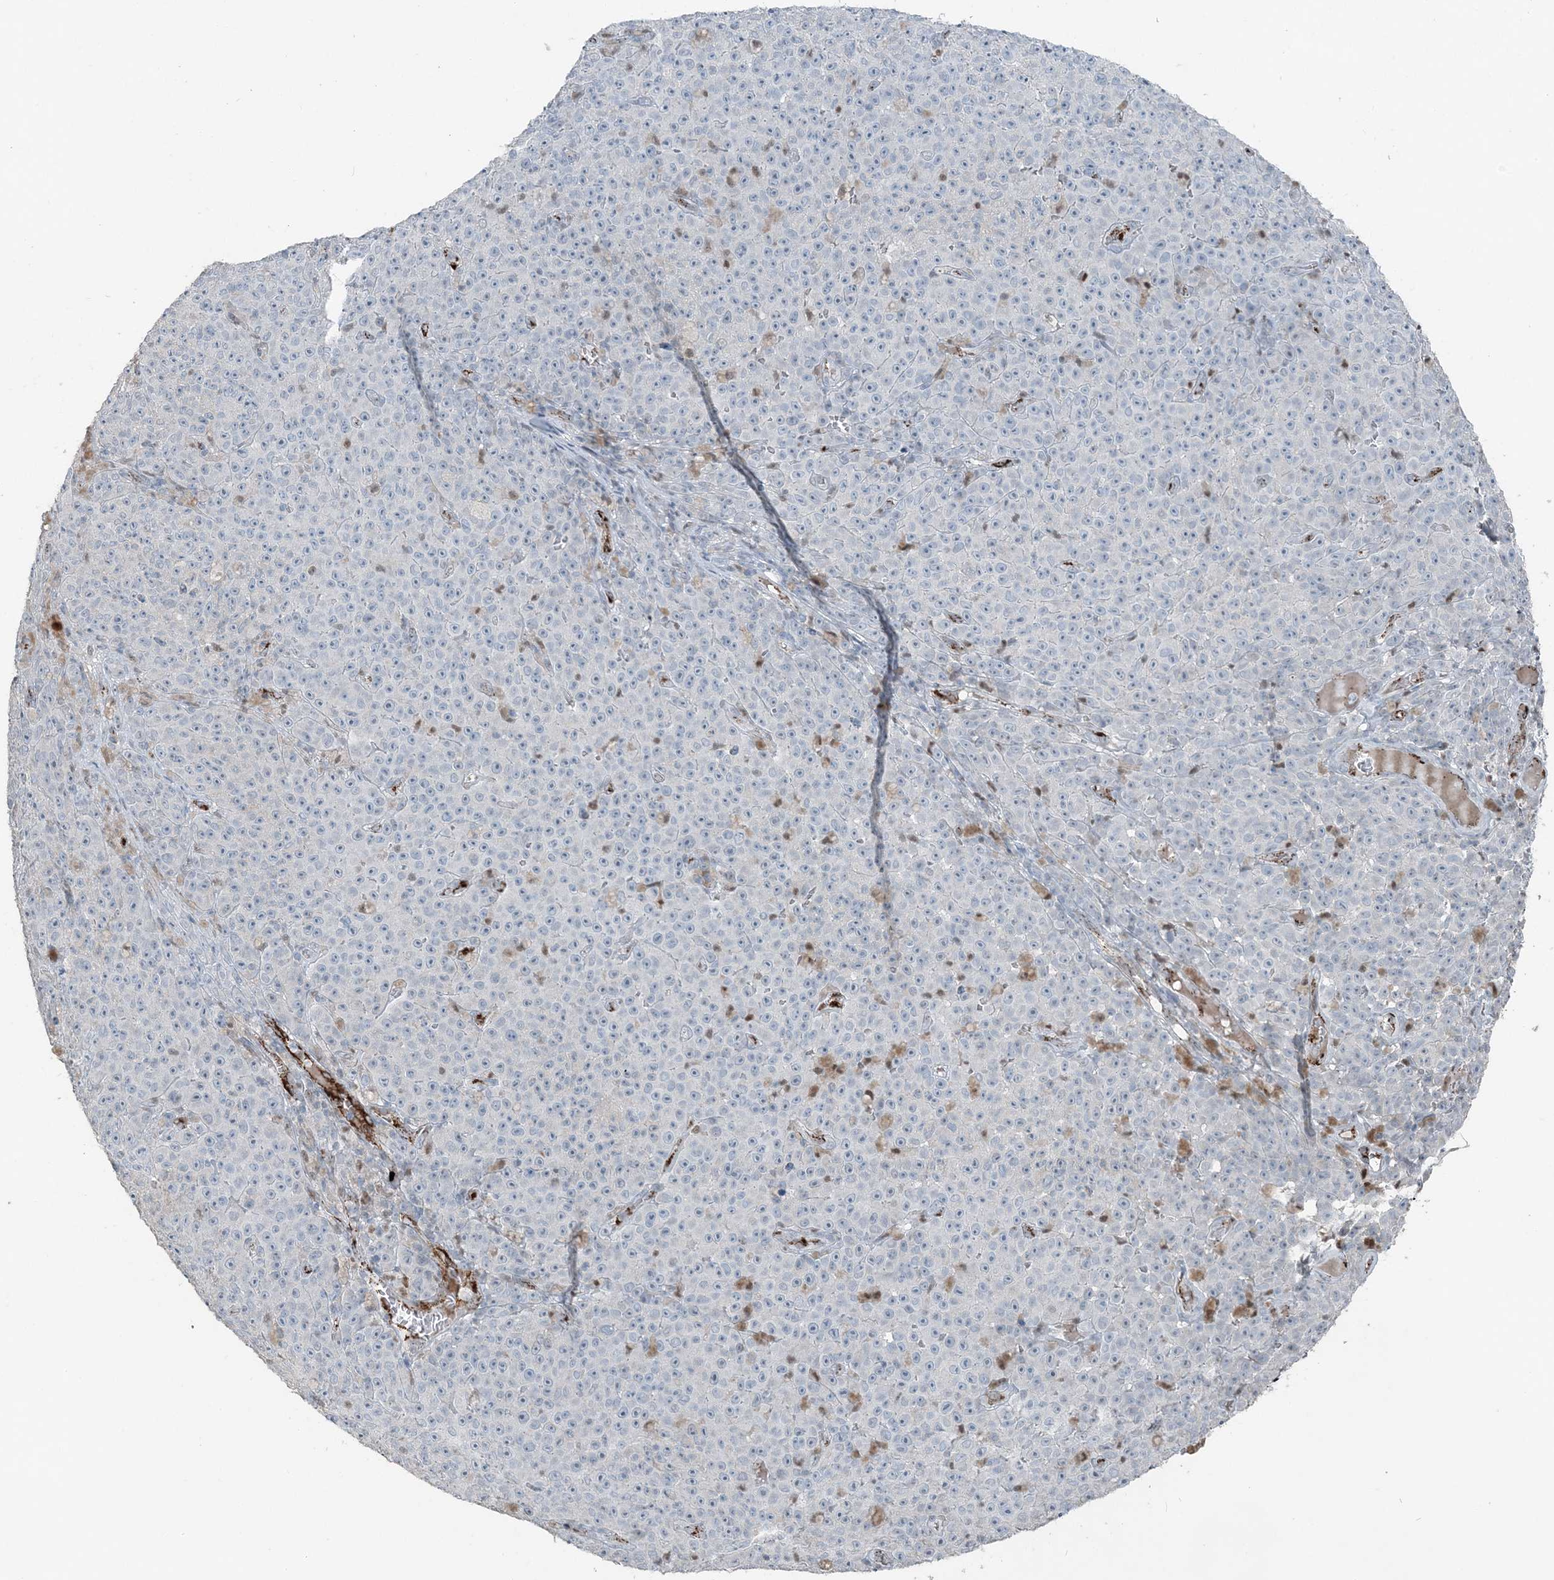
{"staining": {"intensity": "negative", "quantity": "none", "location": "none"}, "tissue": "melanoma", "cell_type": "Tumor cells", "image_type": "cancer", "snomed": [{"axis": "morphology", "description": "Malignant melanoma, NOS"}, {"axis": "topography", "description": "Skin"}], "caption": "Immunohistochemistry of melanoma exhibits no expression in tumor cells.", "gene": "ELOVL7", "patient": {"sex": "female", "age": 82}}